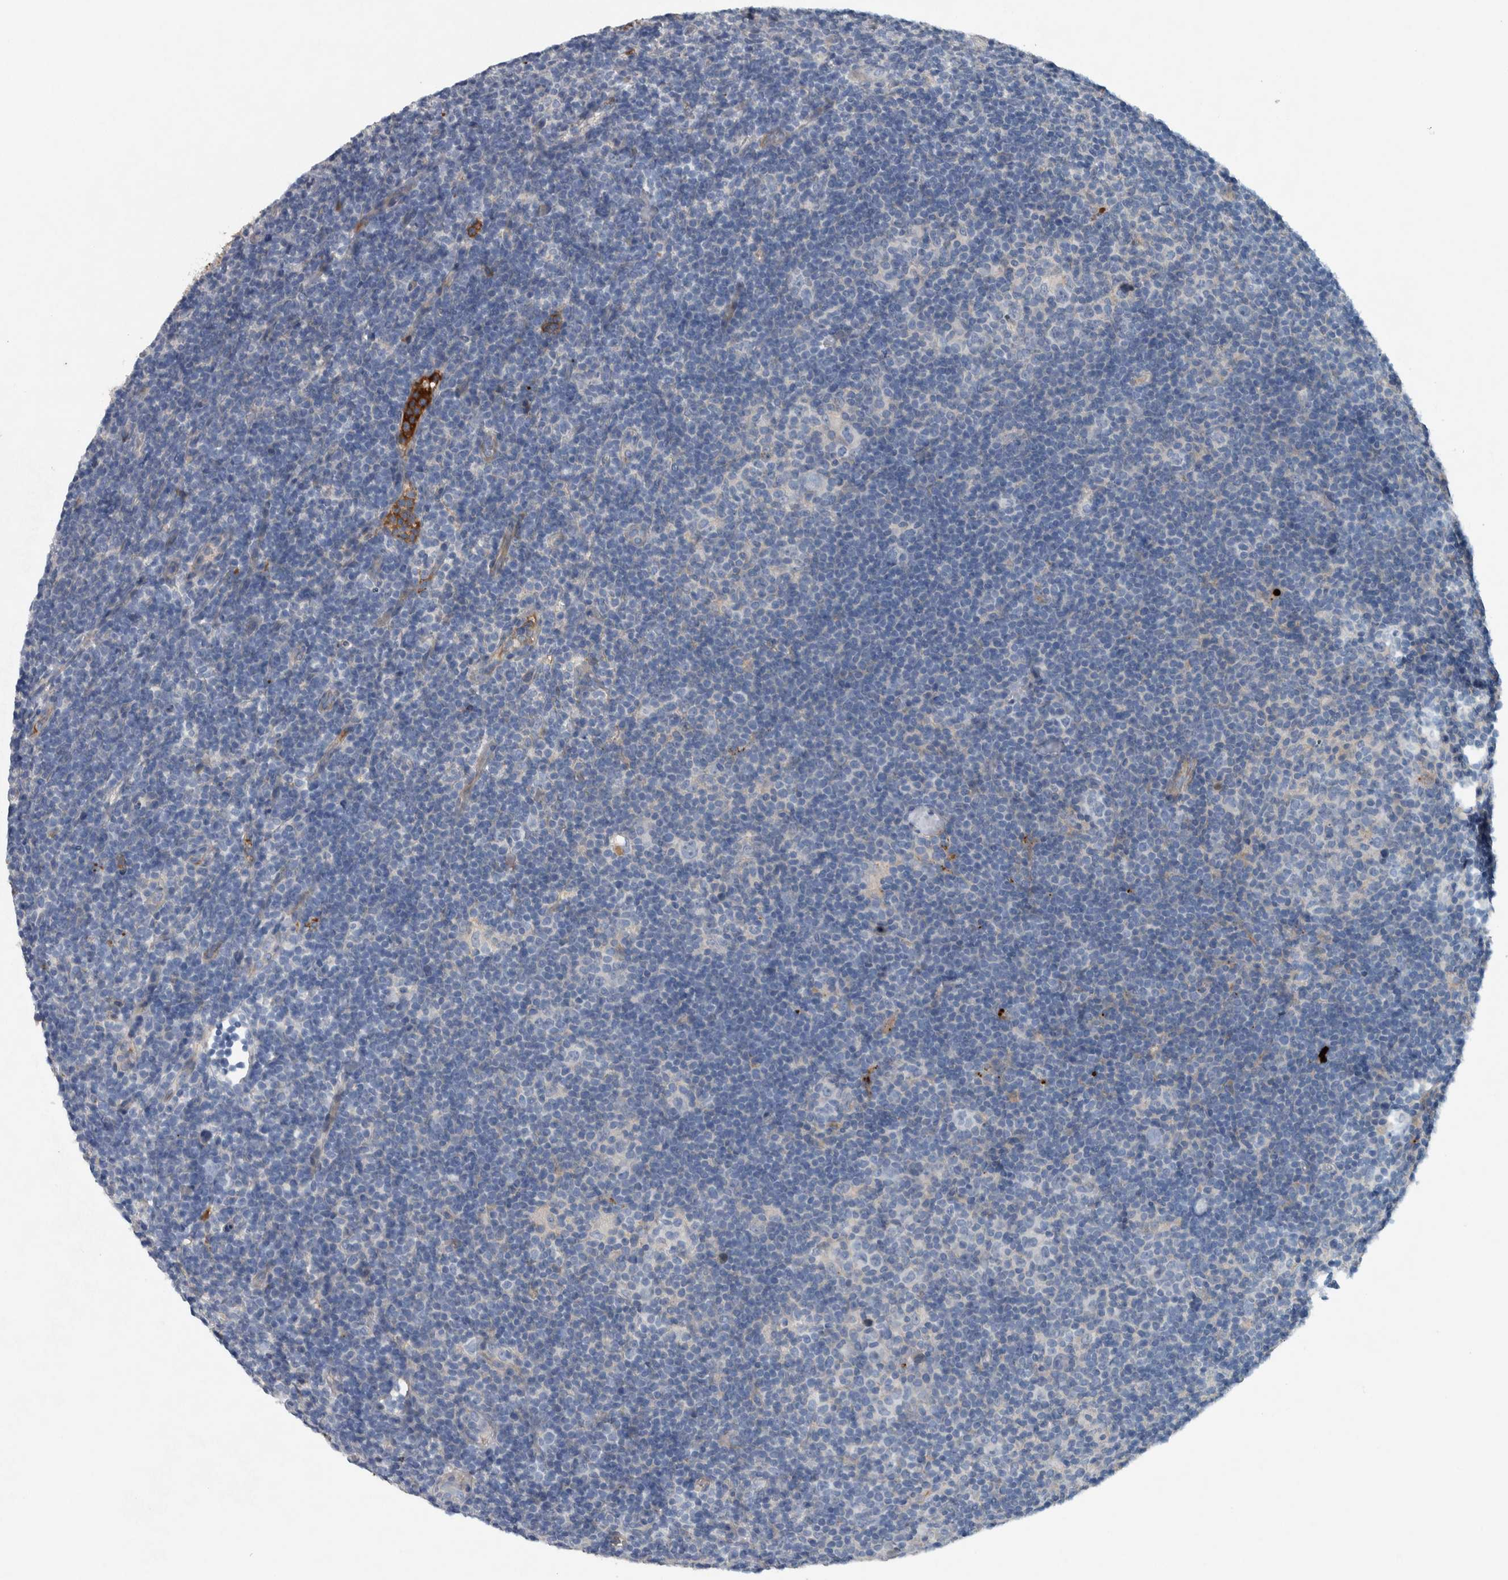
{"staining": {"intensity": "negative", "quantity": "none", "location": "none"}, "tissue": "lymphoma", "cell_type": "Tumor cells", "image_type": "cancer", "snomed": [{"axis": "morphology", "description": "Hodgkin's disease, NOS"}, {"axis": "topography", "description": "Lymph node"}], "caption": "Photomicrograph shows no significant protein positivity in tumor cells of lymphoma.", "gene": "SERPINC1", "patient": {"sex": "female", "age": 57}}